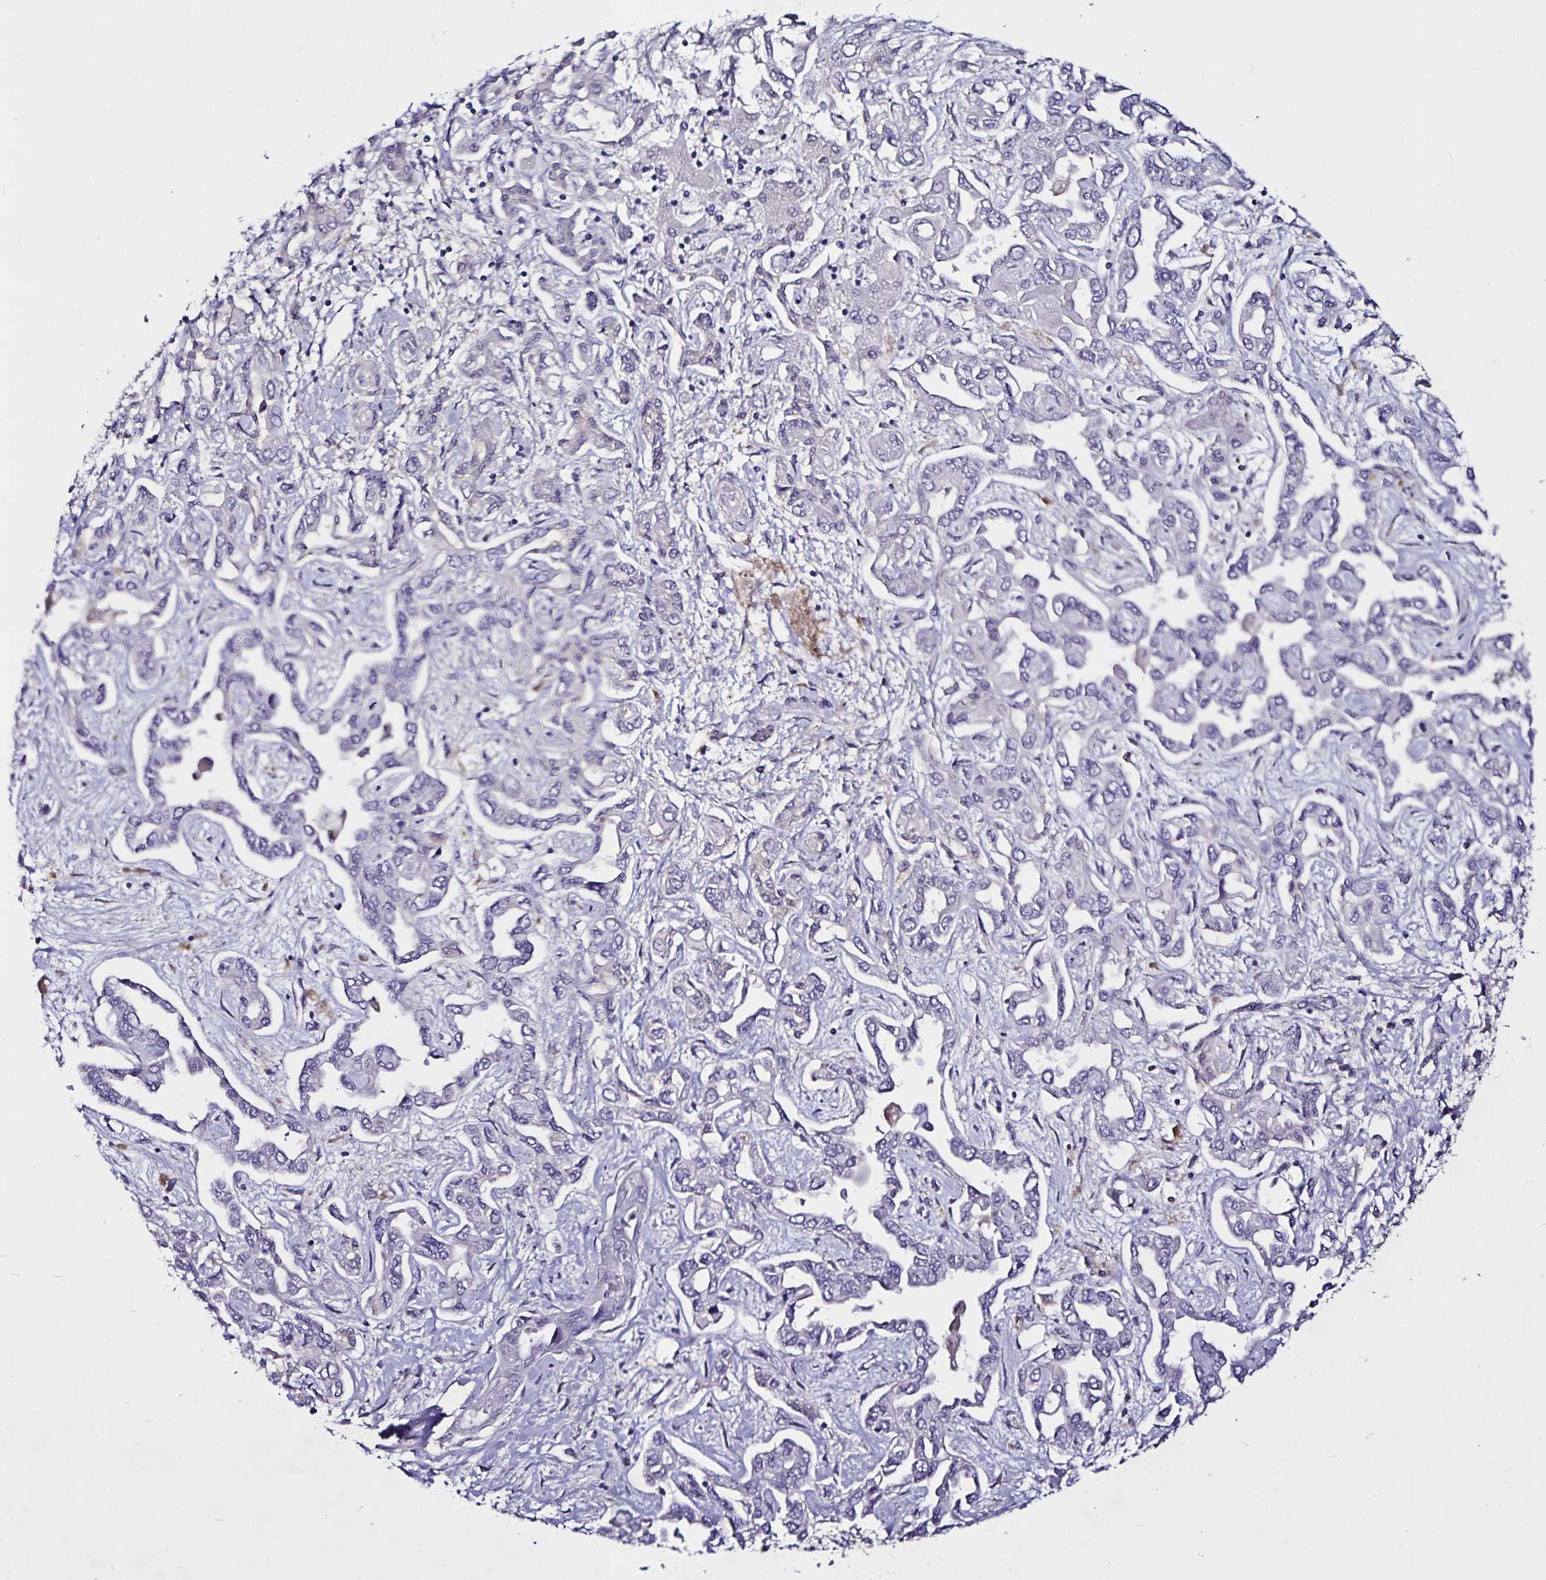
{"staining": {"intensity": "negative", "quantity": "none", "location": "none"}, "tissue": "liver cancer", "cell_type": "Tumor cells", "image_type": "cancer", "snomed": [{"axis": "morphology", "description": "Cholangiocarcinoma"}, {"axis": "topography", "description": "Liver"}], "caption": "A histopathology image of liver cancer (cholangiocarcinoma) stained for a protein exhibits no brown staining in tumor cells. (DAB (3,3'-diaminobenzidine) immunohistochemistry visualized using brightfield microscopy, high magnification).", "gene": "GNG12", "patient": {"sex": "female", "age": 64}}